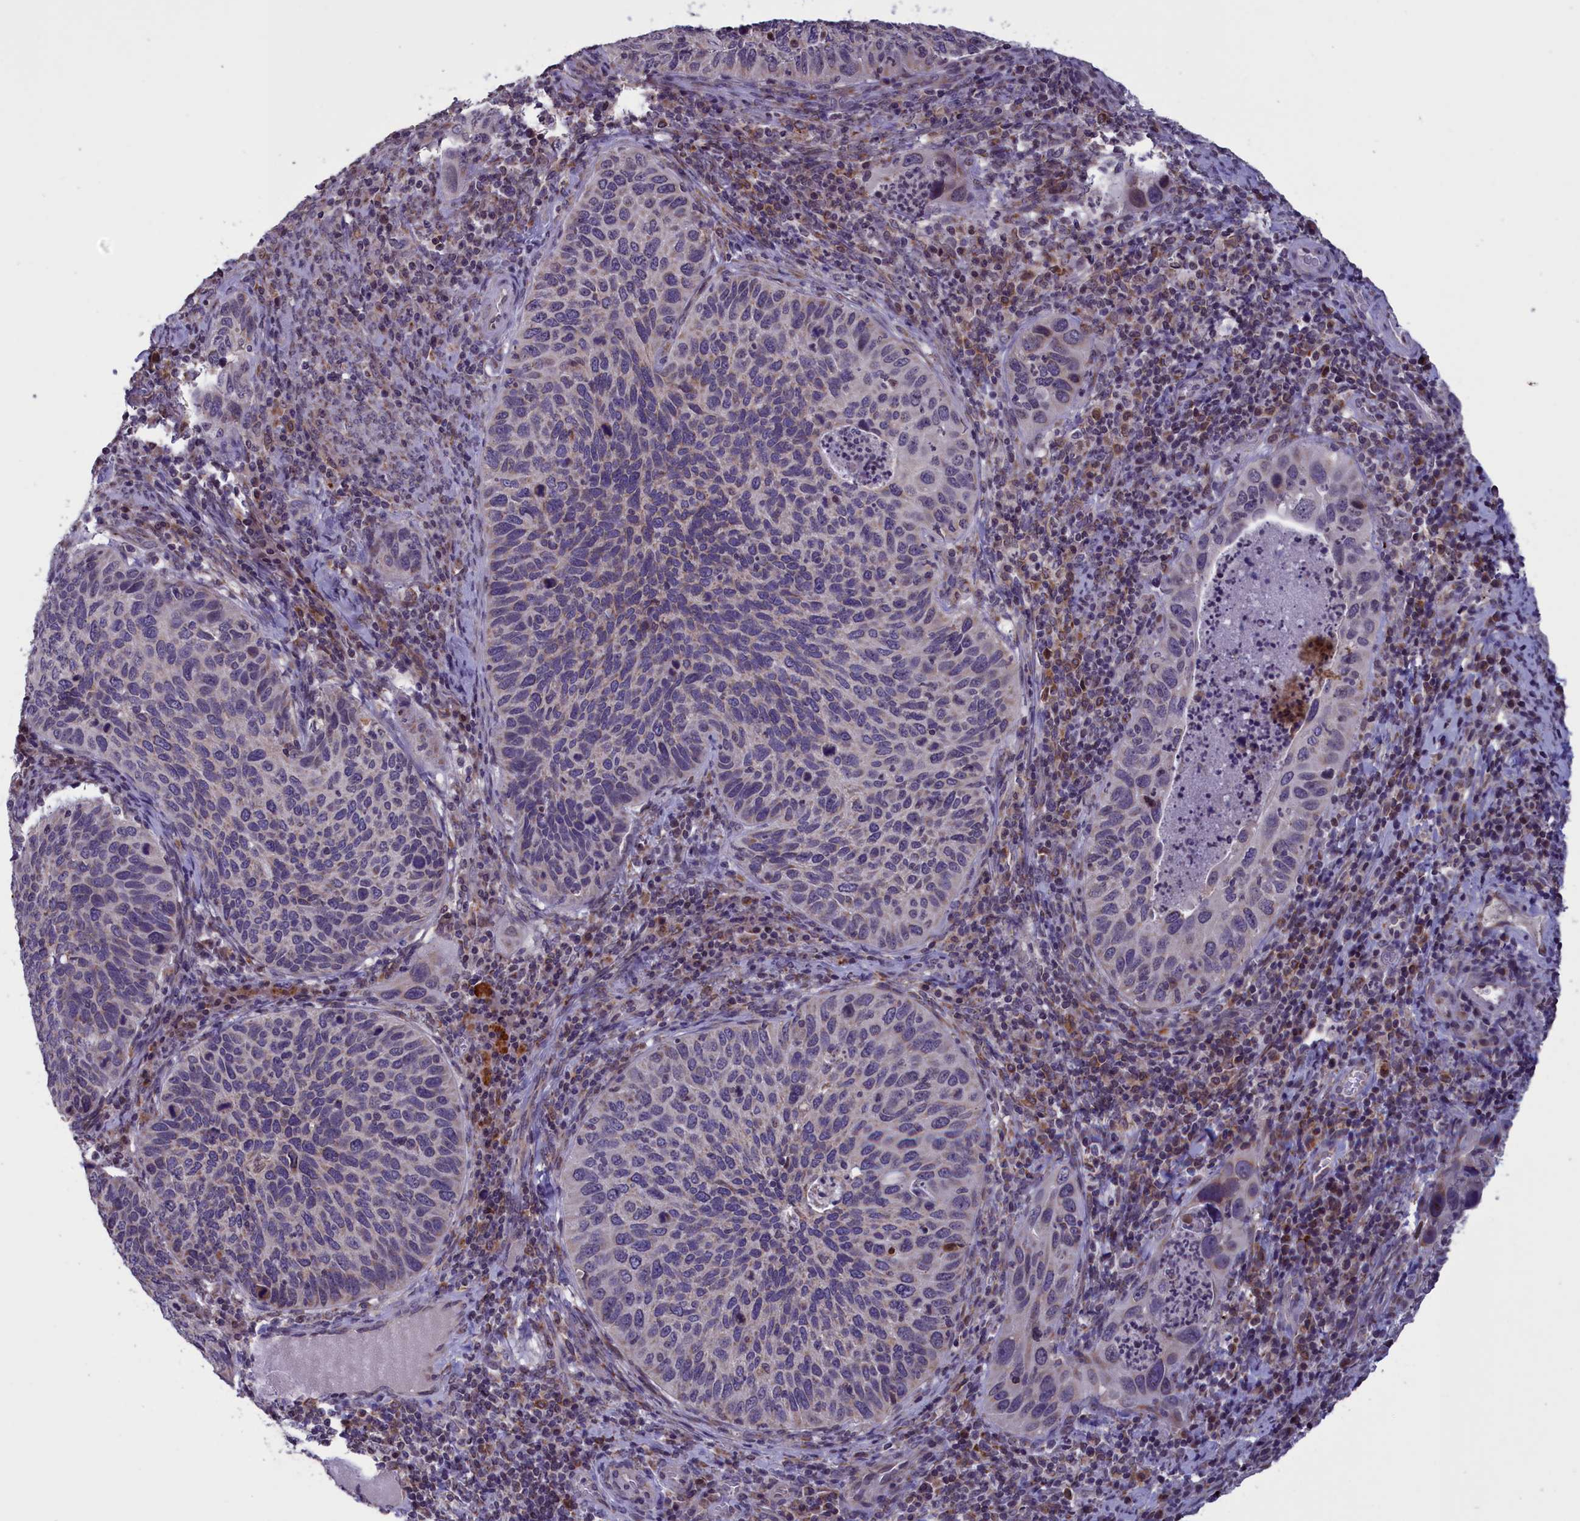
{"staining": {"intensity": "weak", "quantity": "<25%", "location": "cytoplasmic/membranous"}, "tissue": "cervical cancer", "cell_type": "Tumor cells", "image_type": "cancer", "snomed": [{"axis": "morphology", "description": "Squamous cell carcinoma, NOS"}, {"axis": "topography", "description": "Cervix"}], "caption": "This is a image of IHC staining of squamous cell carcinoma (cervical), which shows no expression in tumor cells.", "gene": "PARS2", "patient": {"sex": "female", "age": 38}}